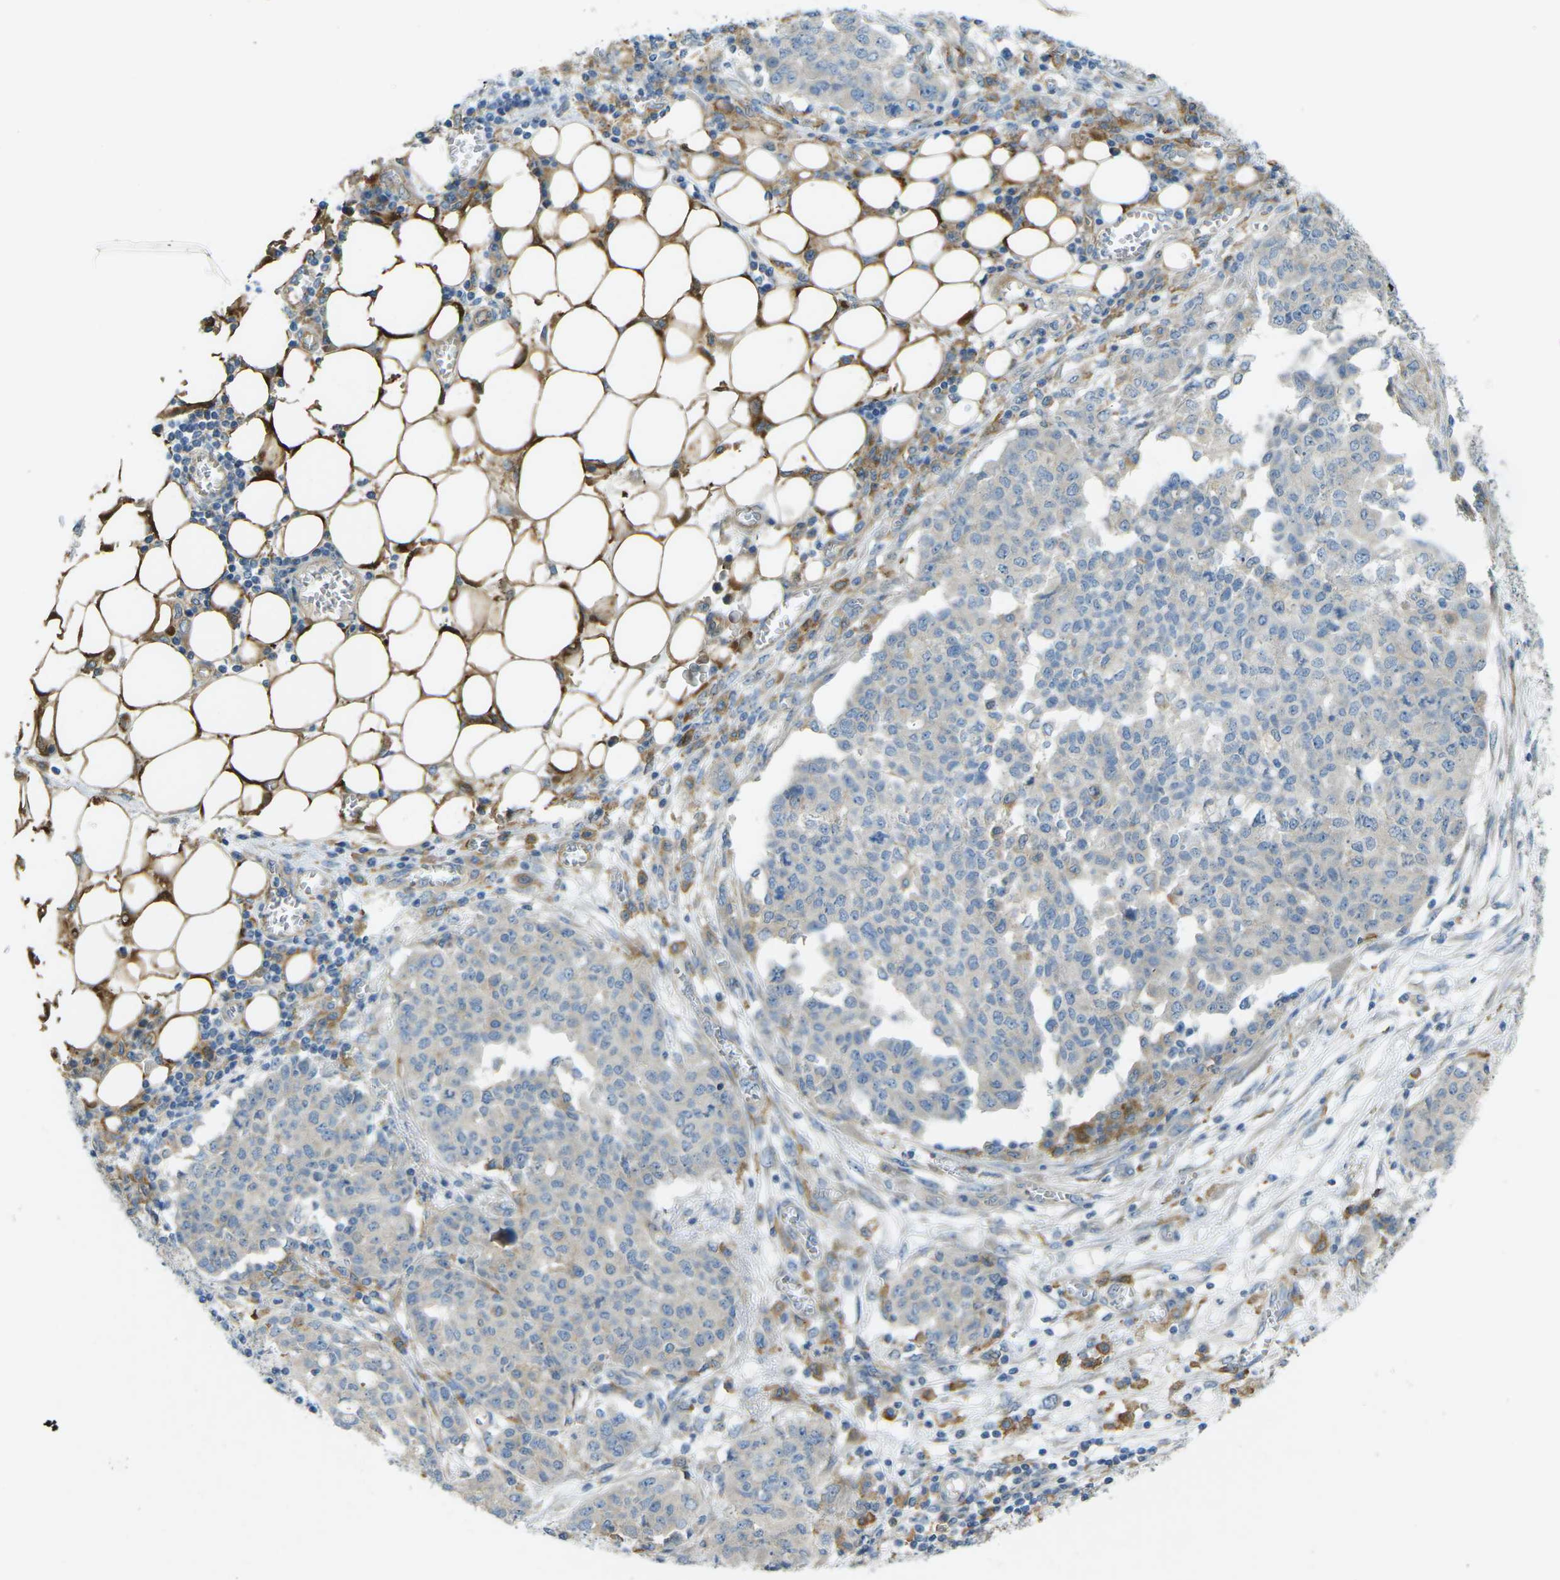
{"staining": {"intensity": "negative", "quantity": "none", "location": "none"}, "tissue": "ovarian cancer", "cell_type": "Tumor cells", "image_type": "cancer", "snomed": [{"axis": "morphology", "description": "Cystadenocarcinoma, serous, NOS"}, {"axis": "topography", "description": "Soft tissue"}, {"axis": "topography", "description": "Ovary"}], "caption": "Photomicrograph shows no significant protein positivity in tumor cells of ovarian cancer.", "gene": "MYLK4", "patient": {"sex": "female", "age": 57}}